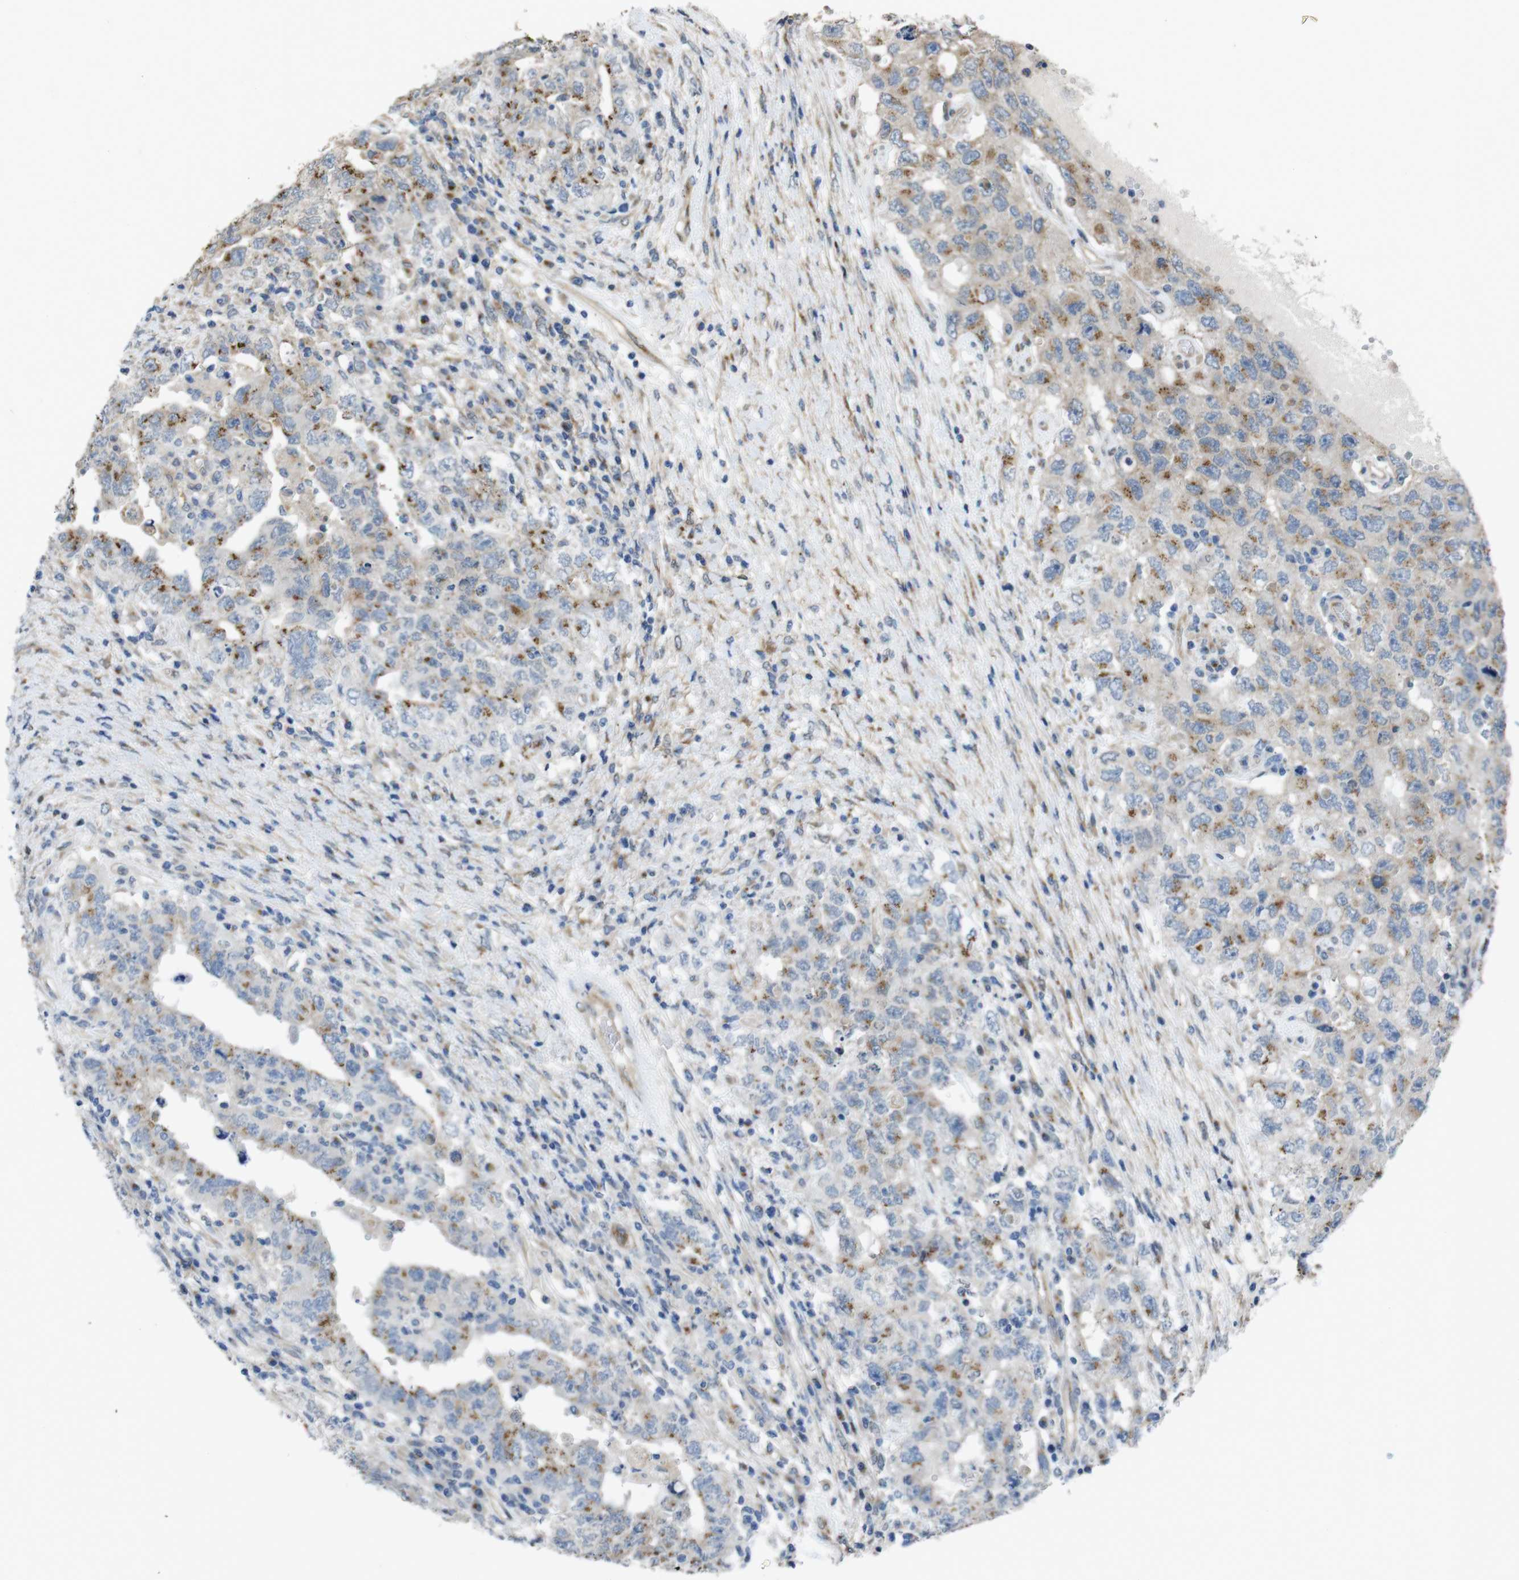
{"staining": {"intensity": "moderate", "quantity": "25%-75%", "location": "cytoplasmic/membranous"}, "tissue": "testis cancer", "cell_type": "Tumor cells", "image_type": "cancer", "snomed": [{"axis": "morphology", "description": "Carcinoma, Embryonal, NOS"}, {"axis": "topography", "description": "Testis"}], "caption": "This histopathology image displays embryonal carcinoma (testis) stained with immunohistochemistry to label a protein in brown. The cytoplasmic/membranous of tumor cells show moderate positivity for the protein. Nuclei are counter-stained blue.", "gene": "RAB6A", "patient": {"sex": "male", "age": 26}}